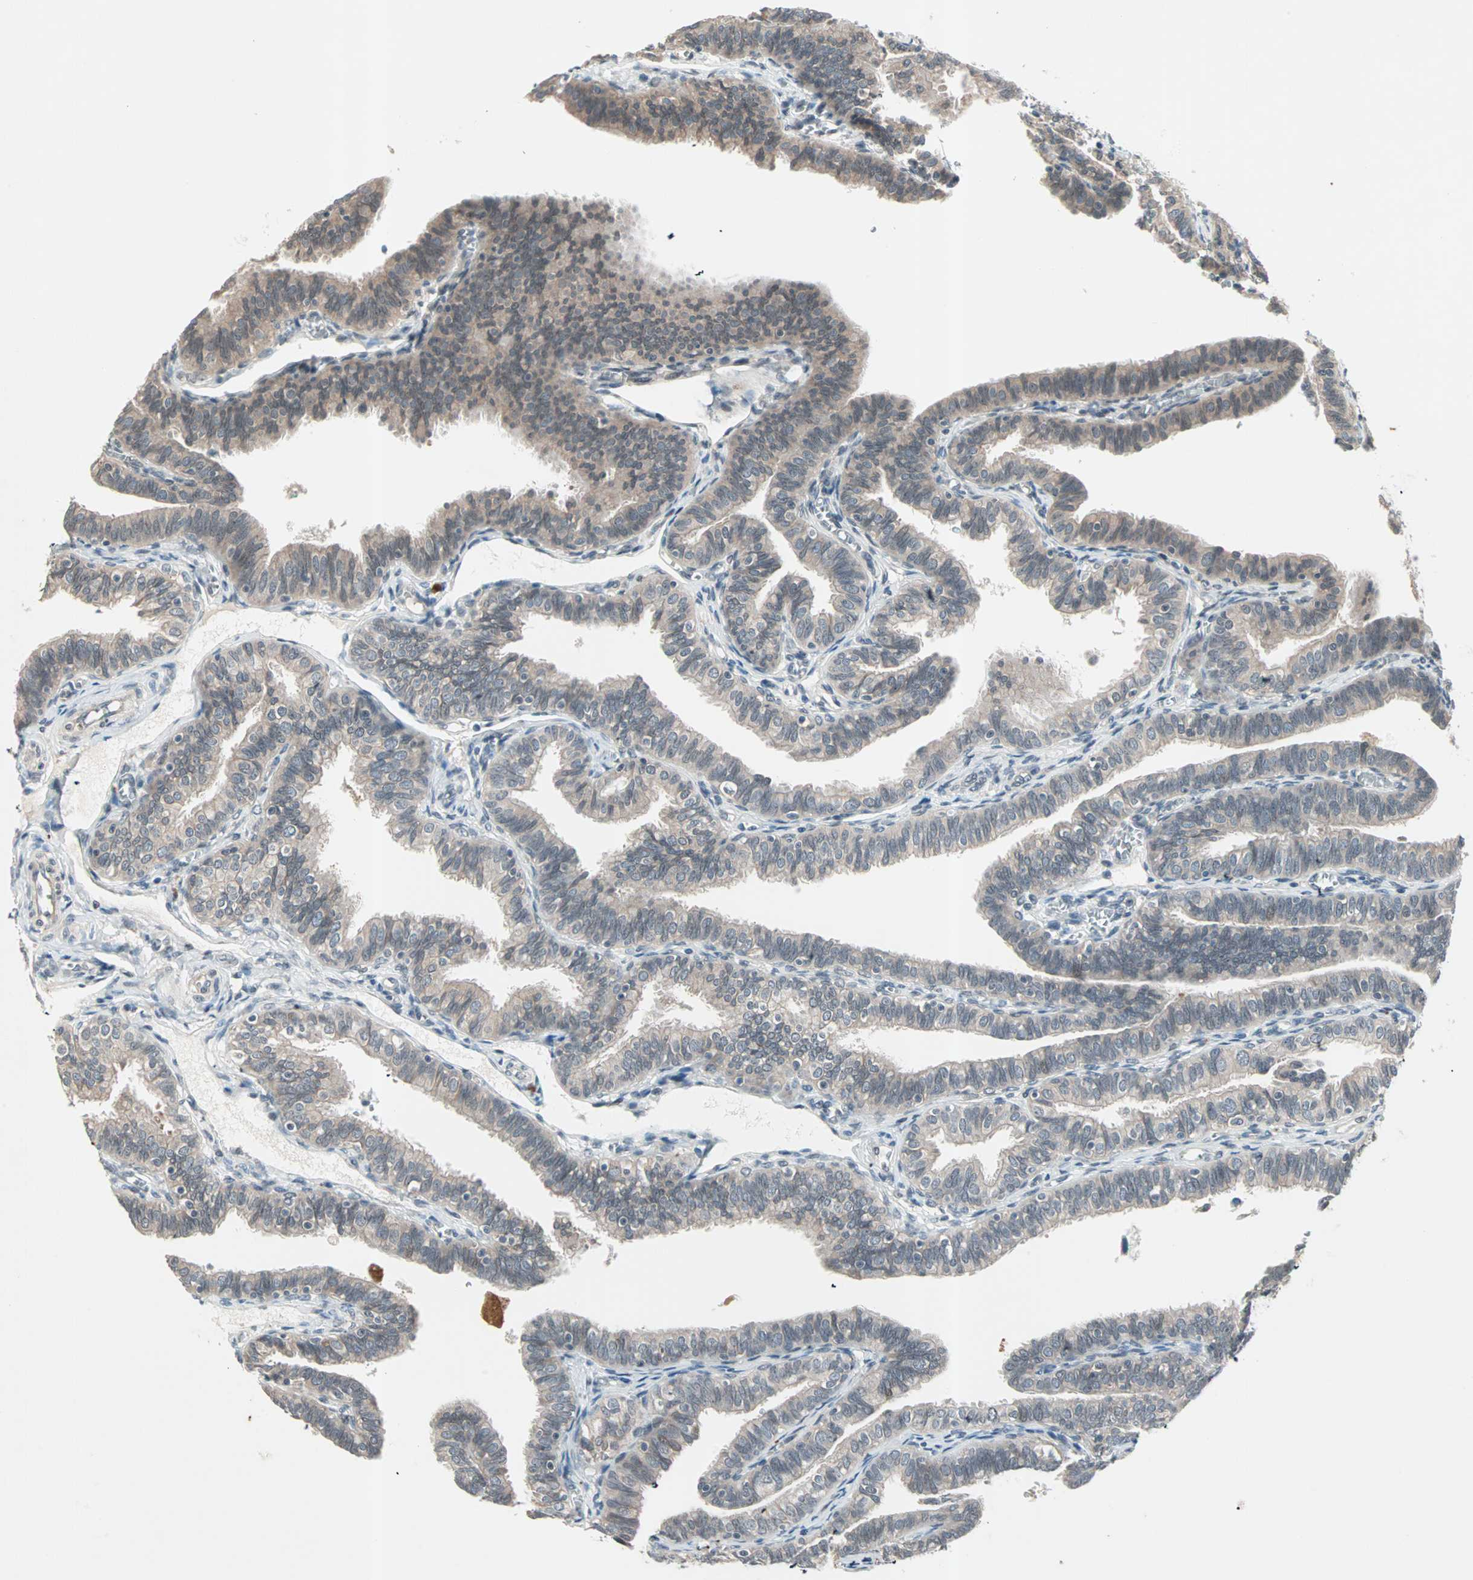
{"staining": {"intensity": "weak", "quantity": ">75%", "location": "cytoplasmic/membranous"}, "tissue": "fallopian tube", "cell_type": "Glandular cells", "image_type": "normal", "snomed": [{"axis": "morphology", "description": "Normal tissue, NOS"}, {"axis": "topography", "description": "Fallopian tube"}], "caption": "High-magnification brightfield microscopy of unremarkable fallopian tube stained with DAB (3,3'-diaminobenzidine) (brown) and counterstained with hematoxylin (blue). glandular cells exhibit weak cytoplasmic/membranous staining is seen in about>75% of cells.", "gene": "PGBD1", "patient": {"sex": "female", "age": 46}}